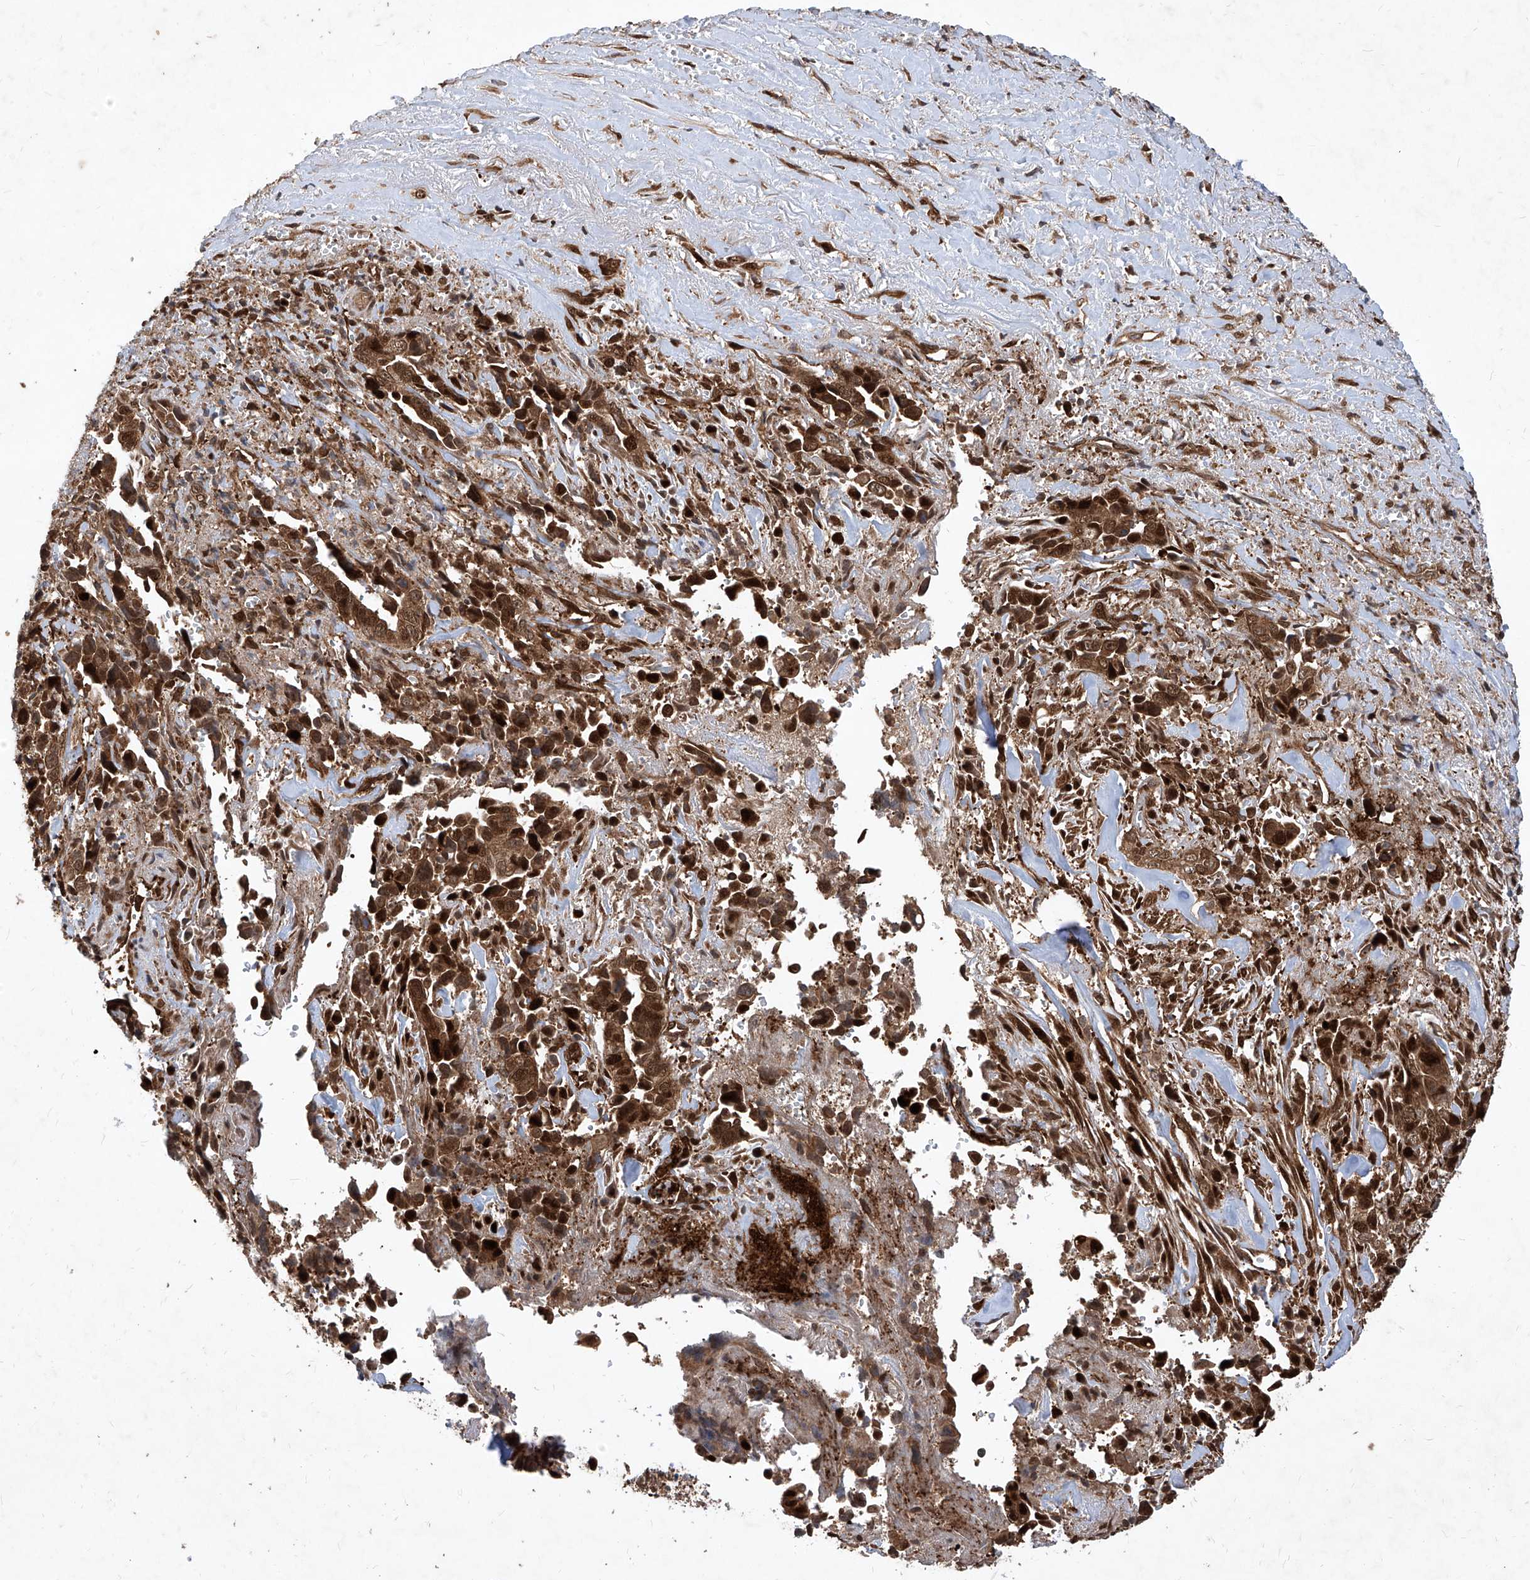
{"staining": {"intensity": "strong", "quantity": ">75%", "location": "cytoplasmic/membranous,nuclear"}, "tissue": "liver cancer", "cell_type": "Tumor cells", "image_type": "cancer", "snomed": [{"axis": "morphology", "description": "Cholangiocarcinoma"}, {"axis": "topography", "description": "Liver"}], "caption": "Immunohistochemistry (IHC) (DAB (3,3'-diaminobenzidine)) staining of human liver cancer (cholangiocarcinoma) exhibits strong cytoplasmic/membranous and nuclear protein staining in about >75% of tumor cells. Using DAB (brown) and hematoxylin (blue) stains, captured at high magnification using brightfield microscopy.", "gene": "MAGED2", "patient": {"sex": "female", "age": 79}}